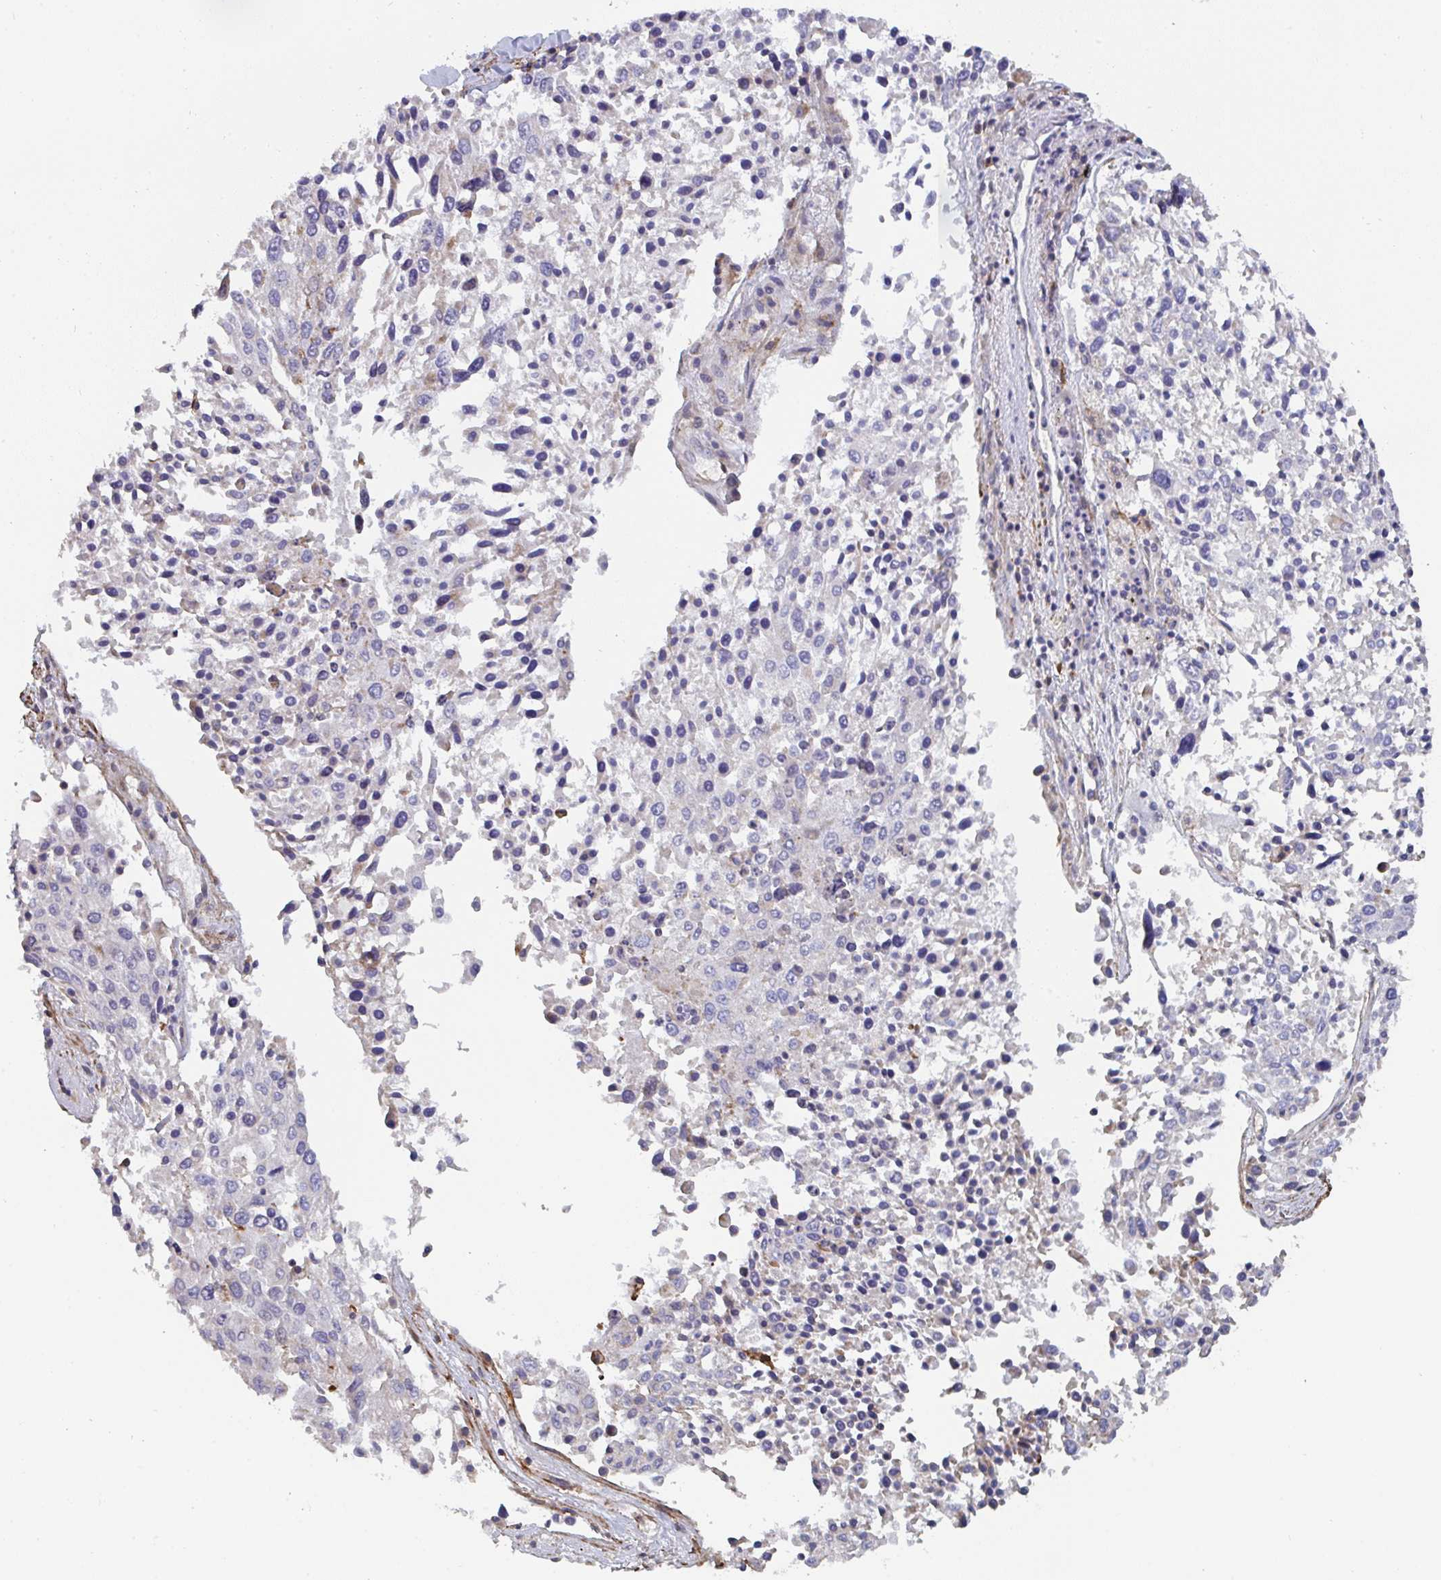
{"staining": {"intensity": "negative", "quantity": "none", "location": "none"}, "tissue": "lung cancer", "cell_type": "Tumor cells", "image_type": "cancer", "snomed": [{"axis": "morphology", "description": "Squamous cell carcinoma, NOS"}, {"axis": "topography", "description": "Lung"}], "caption": "Tumor cells show no significant expression in lung cancer.", "gene": "FZD2", "patient": {"sex": "male", "age": 65}}